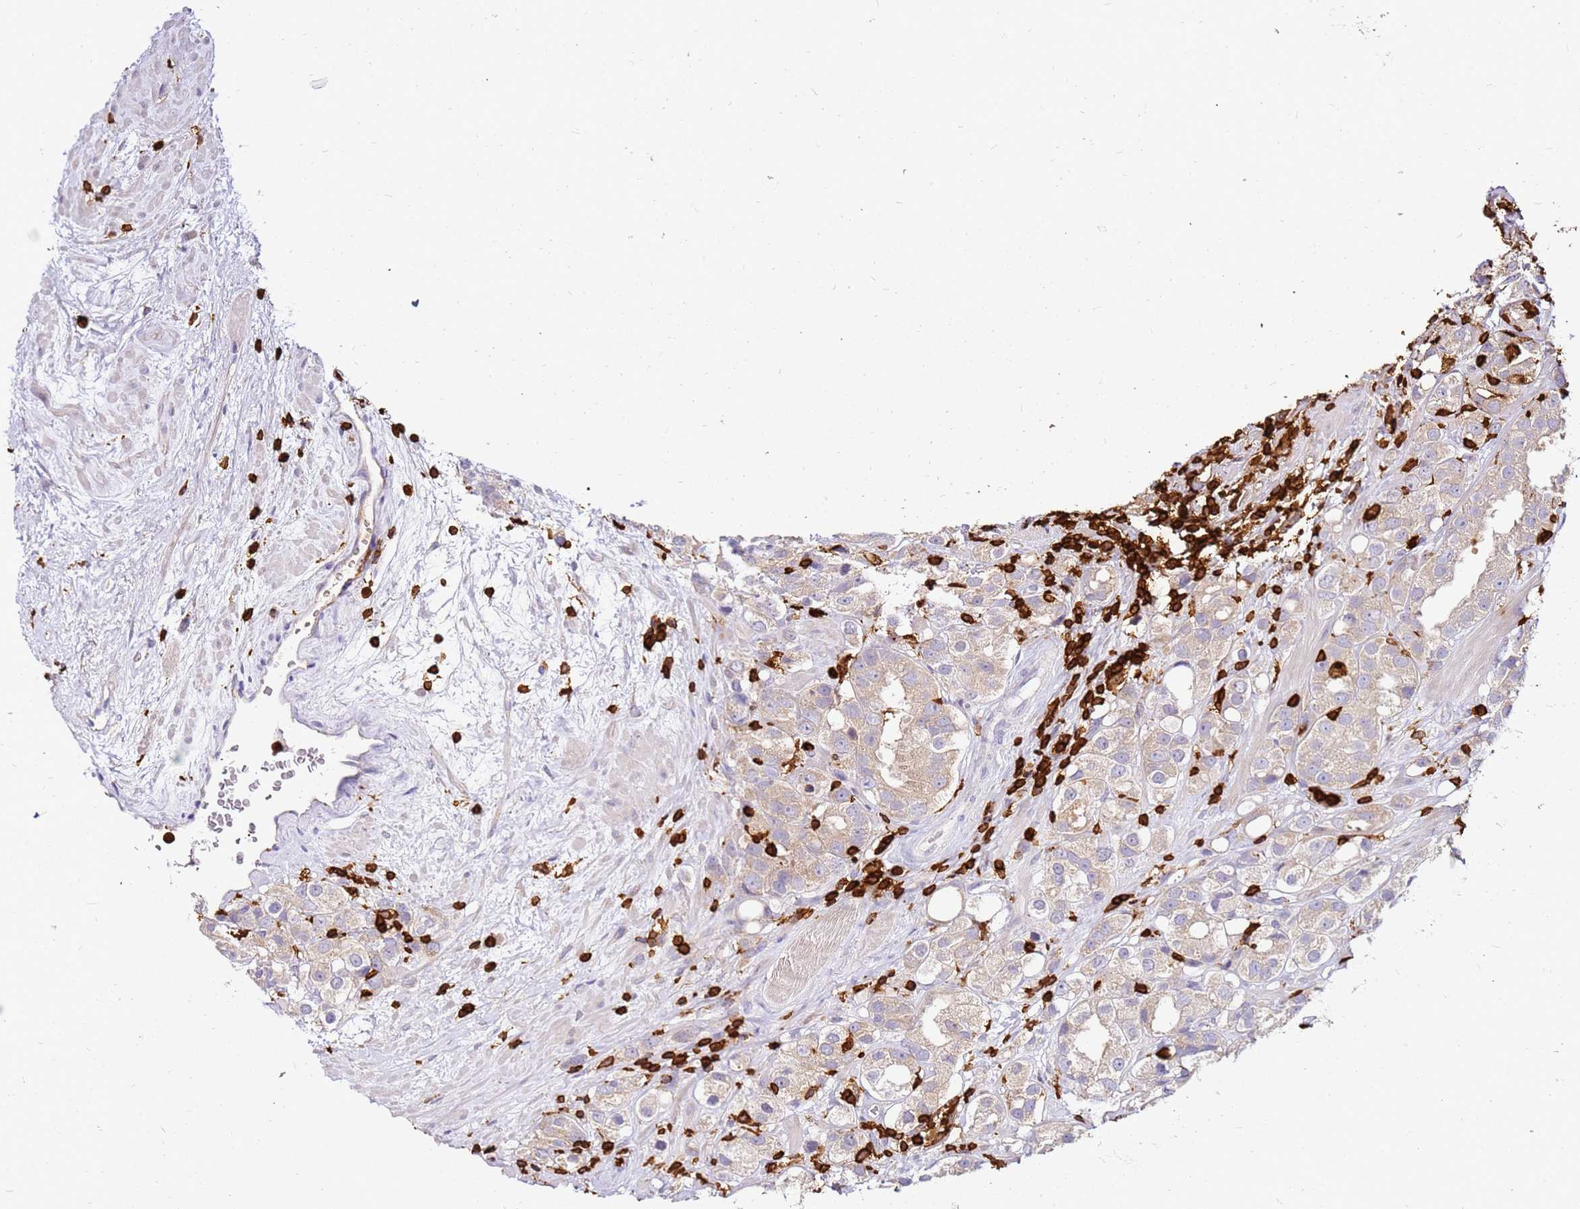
{"staining": {"intensity": "weak", "quantity": ">75%", "location": "cytoplasmic/membranous"}, "tissue": "prostate cancer", "cell_type": "Tumor cells", "image_type": "cancer", "snomed": [{"axis": "morphology", "description": "Adenocarcinoma, NOS"}, {"axis": "topography", "description": "Prostate"}], "caption": "Weak cytoplasmic/membranous positivity is present in approximately >75% of tumor cells in prostate cancer. The staining is performed using DAB brown chromogen to label protein expression. The nuclei are counter-stained blue using hematoxylin.", "gene": "CORO1A", "patient": {"sex": "male", "age": 79}}